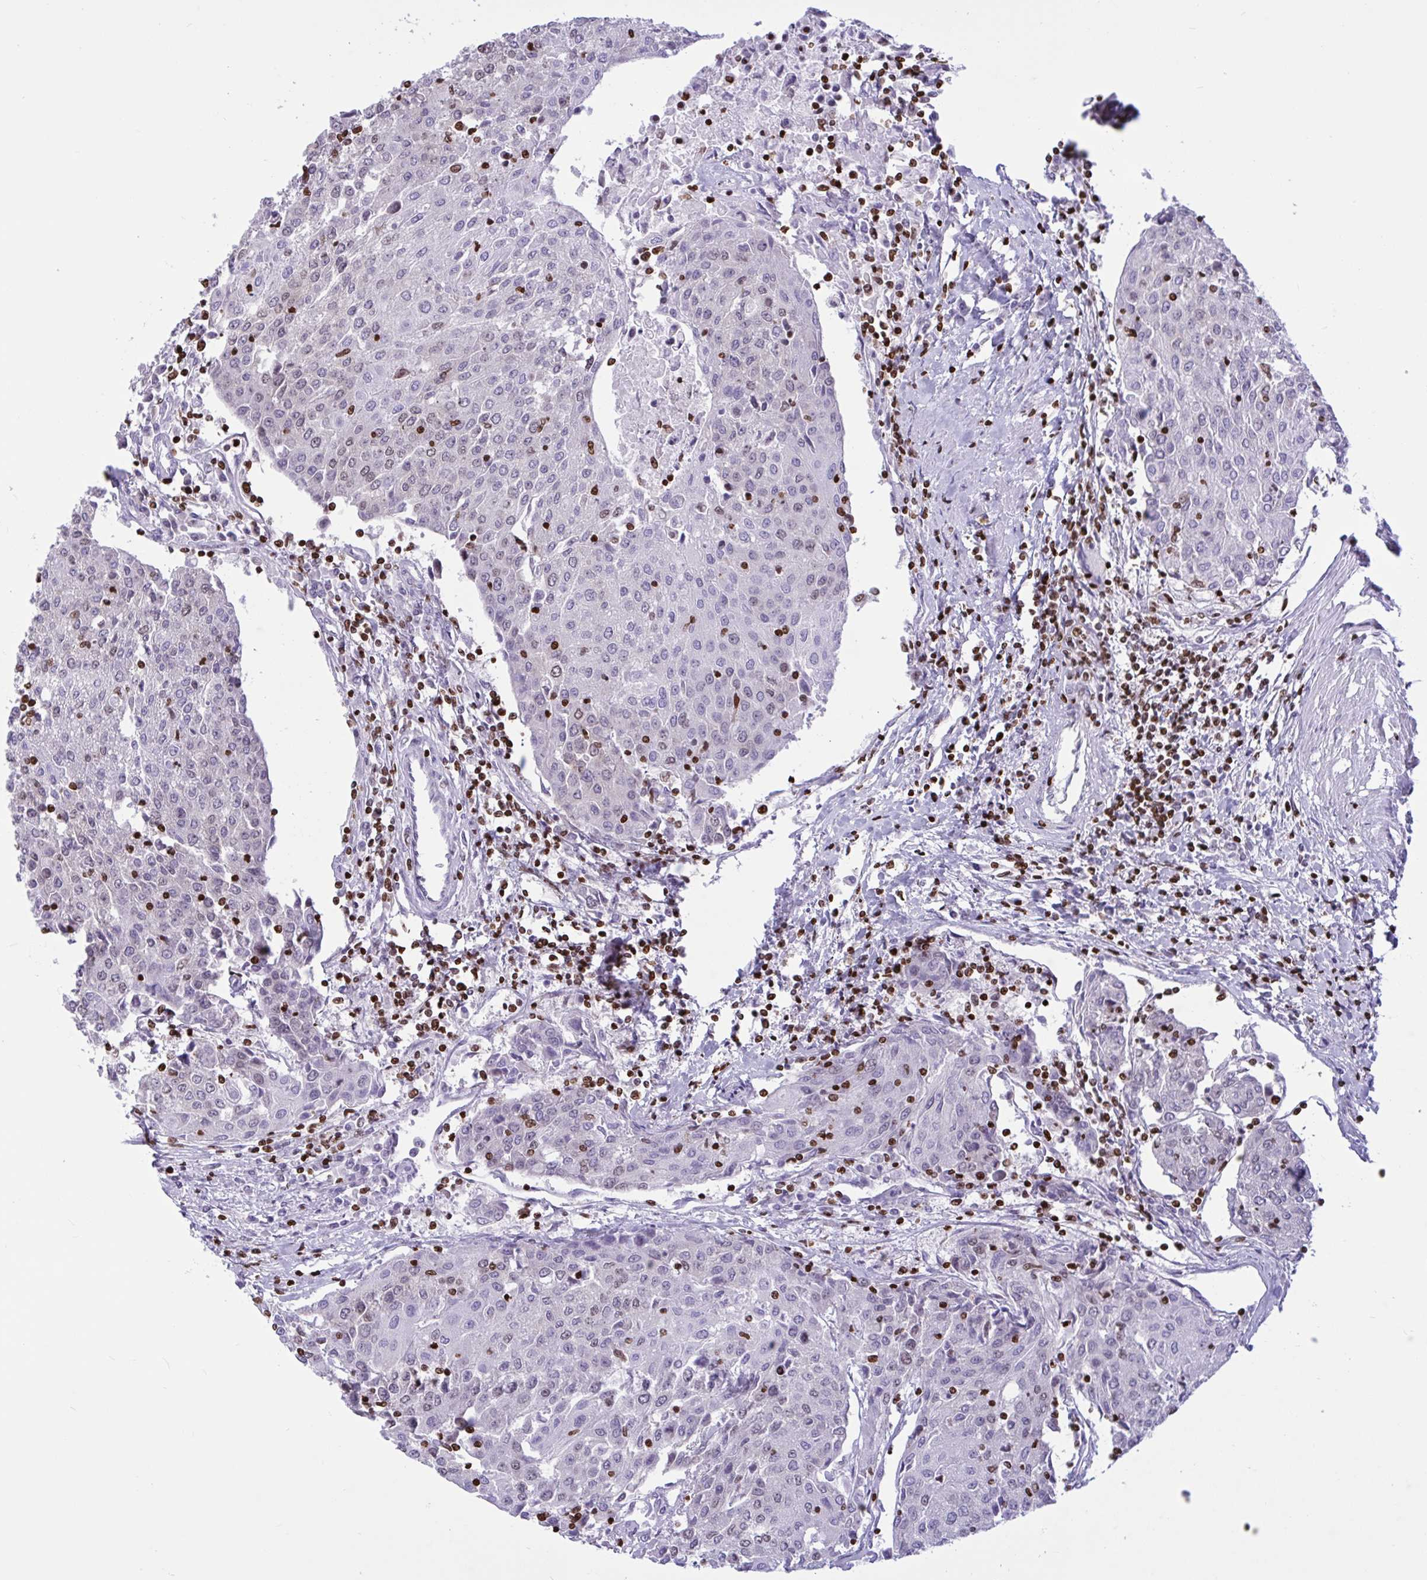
{"staining": {"intensity": "weak", "quantity": "<25%", "location": "nuclear"}, "tissue": "urothelial cancer", "cell_type": "Tumor cells", "image_type": "cancer", "snomed": [{"axis": "morphology", "description": "Urothelial carcinoma, High grade"}, {"axis": "topography", "description": "Urinary bladder"}], "caption": "High power microscopy photomicrograph of an immunohistochemistry photomicrograph of urothelial cancer, revealing no significant positivity in tumor cells.", "gene": "HMGB2", "patient": {"sex": "female", "age": 85}}